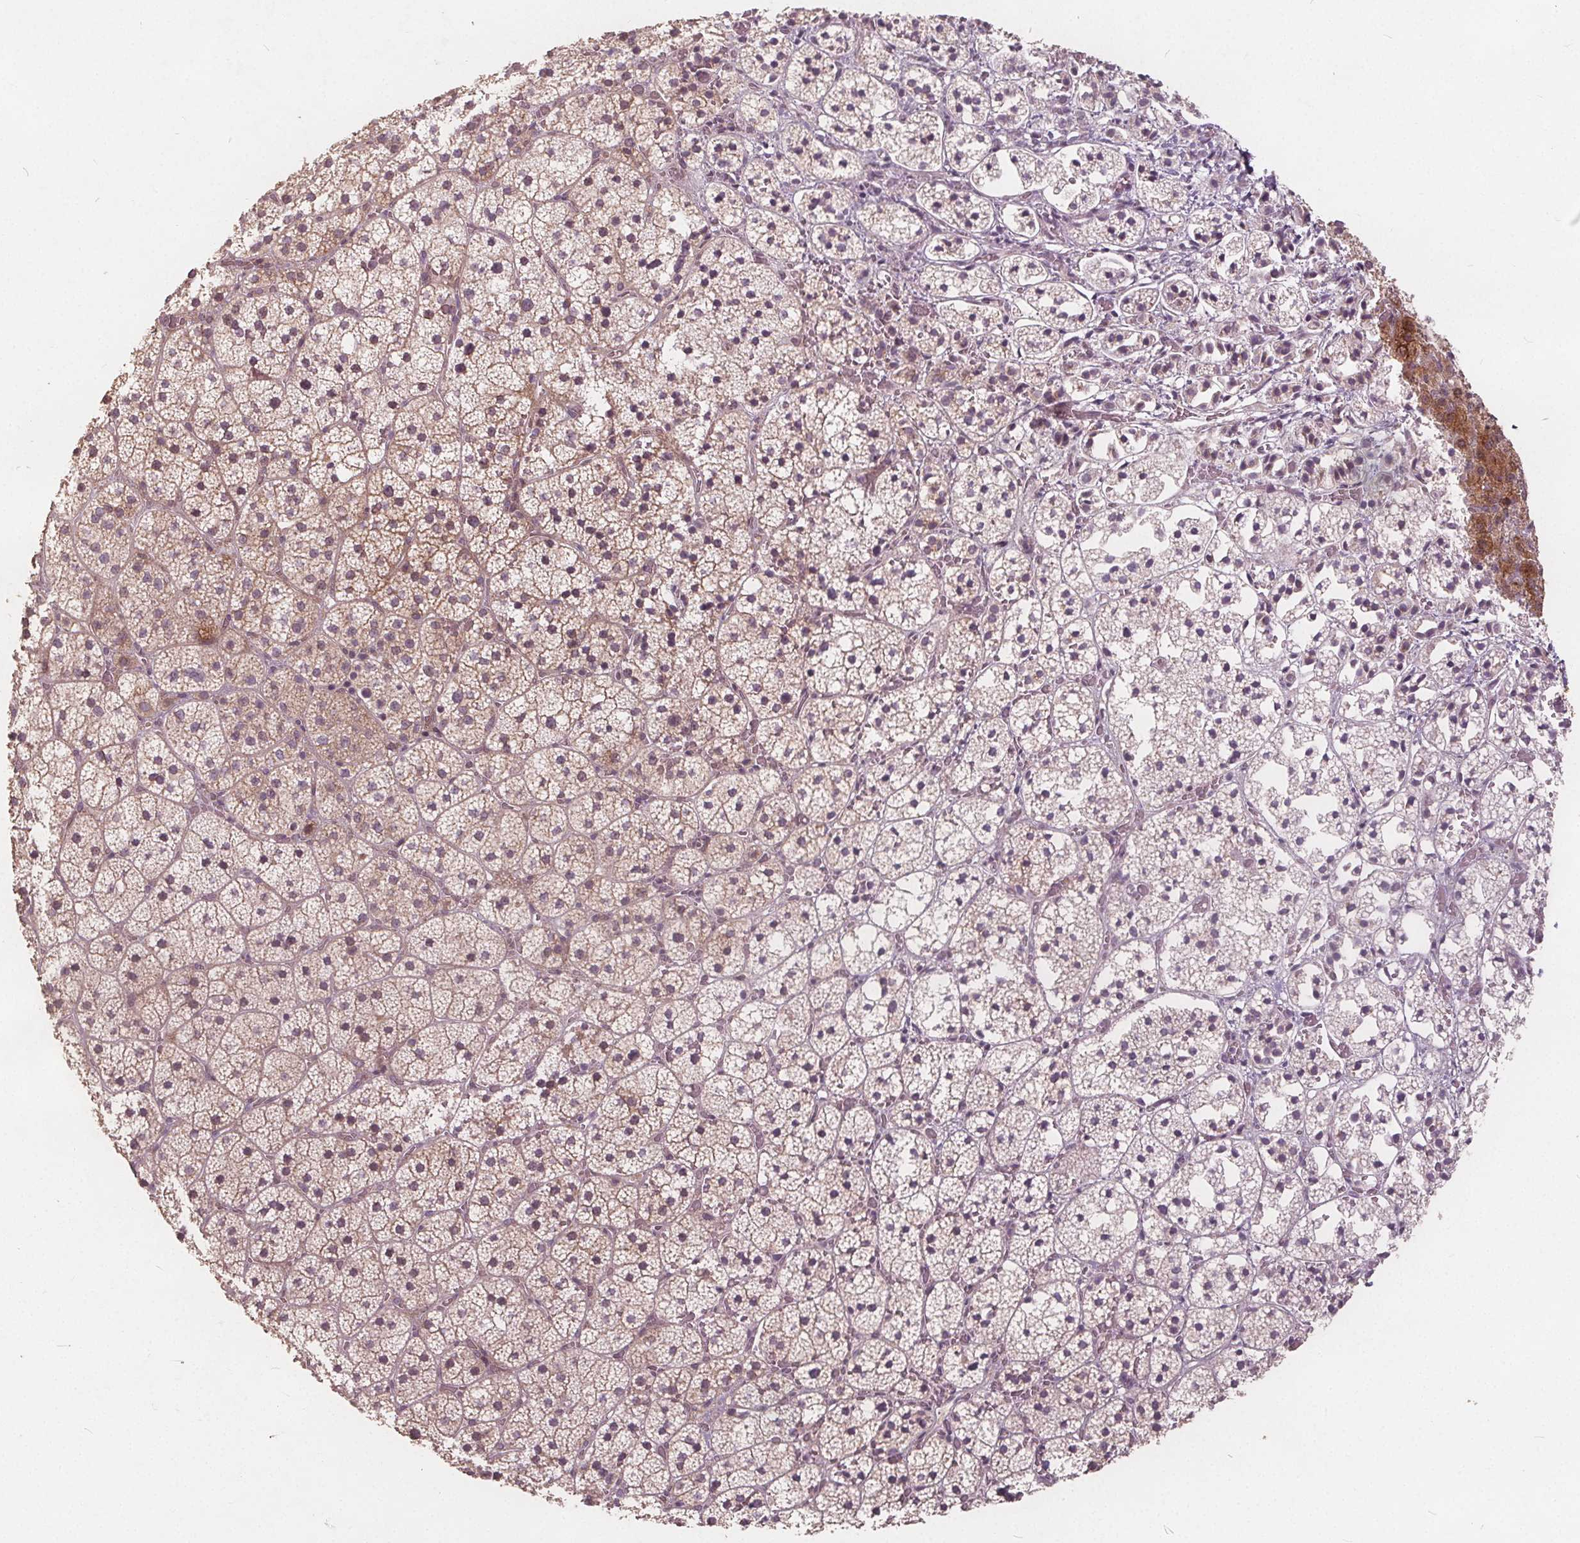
{"staining": {"intensity": "moderate", "quantity": "25%-75%", "location": "cytoplasmic/membranous"}, "tissue": "adrenal gland", "cell_type": "Glandular cells", "image_type": "normal", "snomed": [{"axis": "morphology", "description": "Normal tissue, NOS"}, {"axis": "topography", "description": "Adrenal gland"}], "caption": "This is an image of IHC staining of normal adrenal gland, which shows moderate positivity in the cytoplasmic/membranous of glandular cells.", "gene": "PTPRT", "patient": {"sex": "male", "age": 53}}